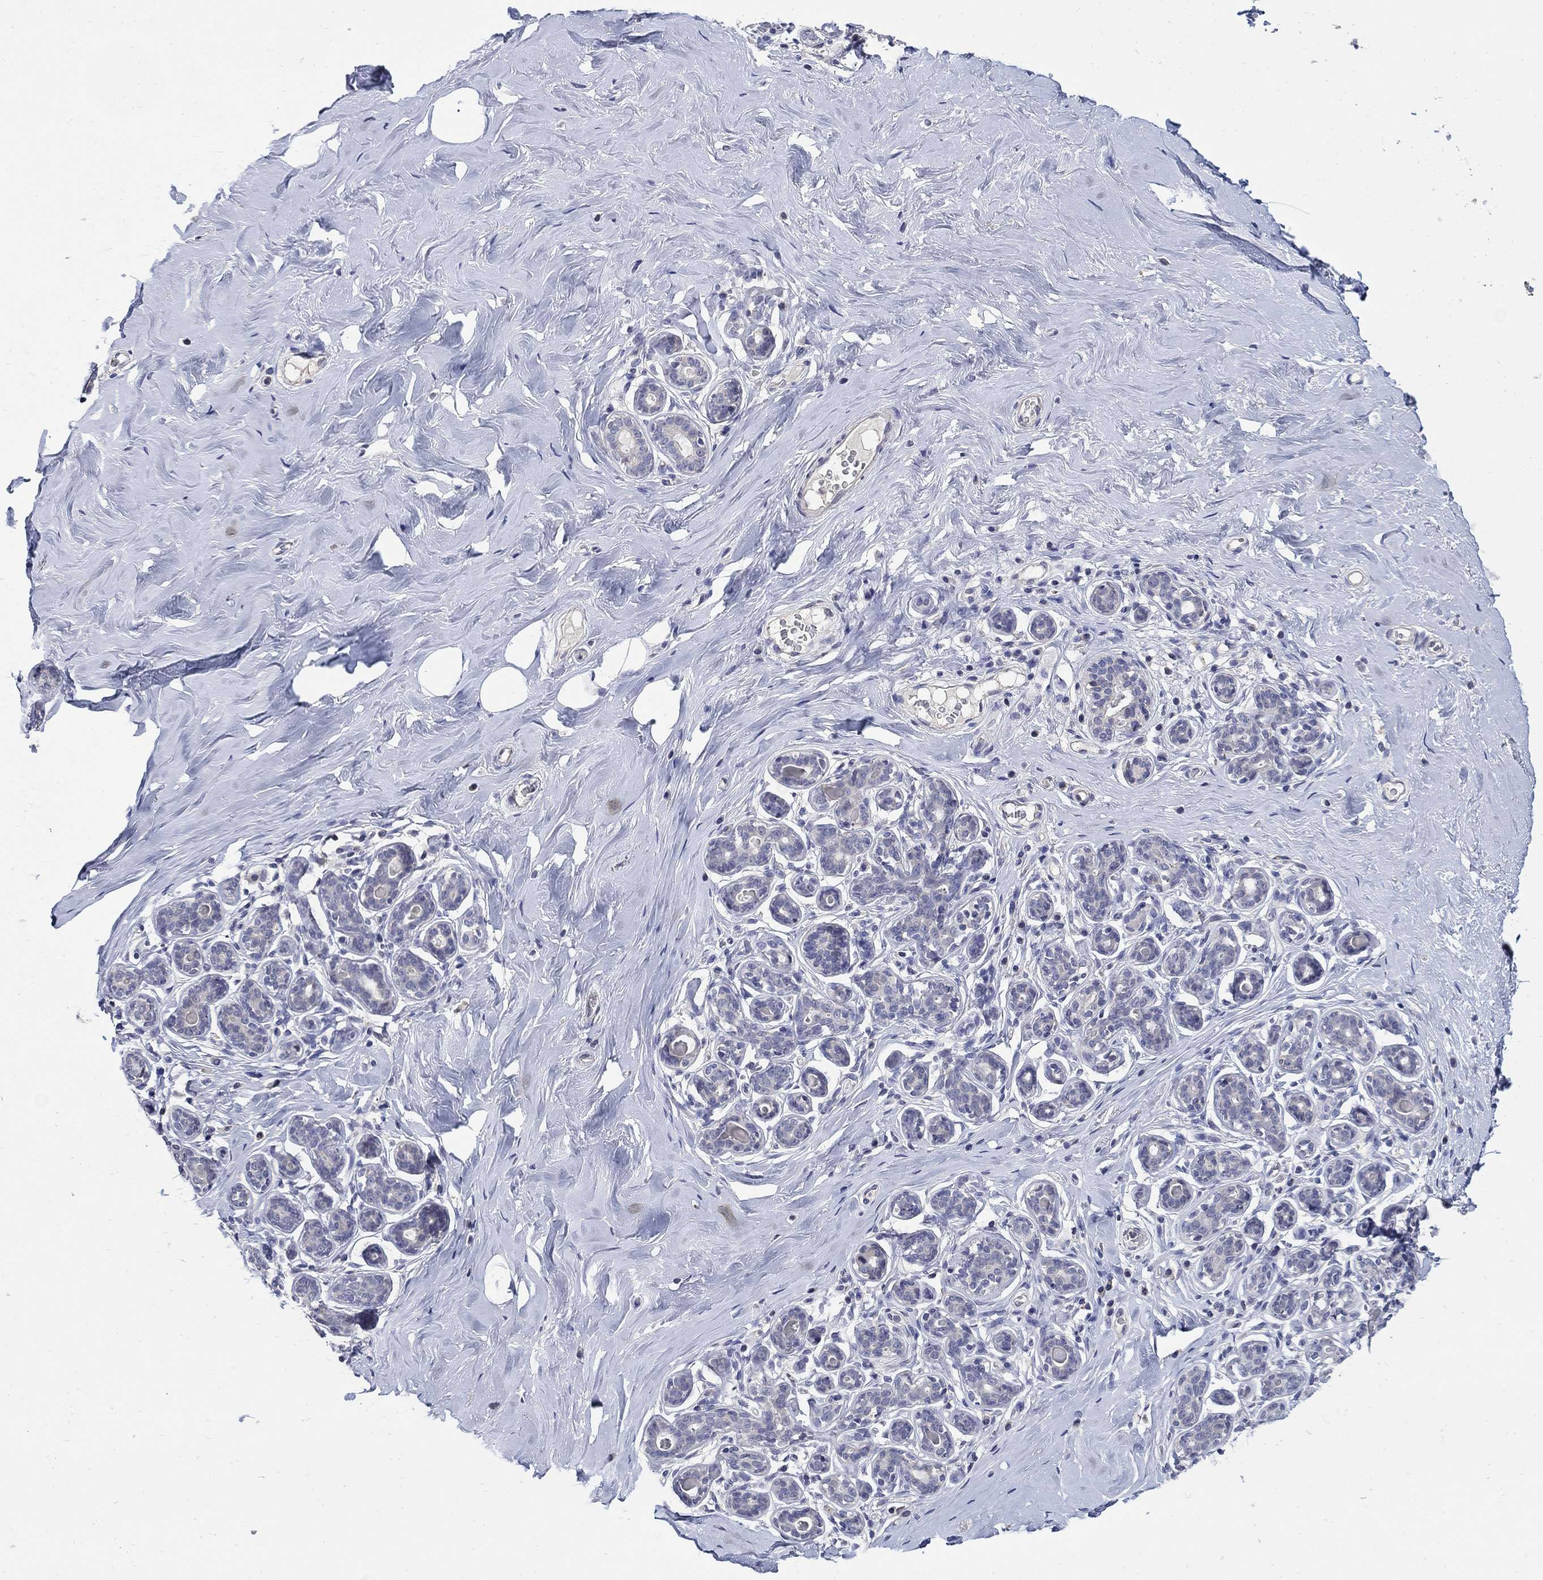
{"staining": {"intensity": "negative", "quantity": "none", "location": "none"}, "tissue": "breast", "cell_type": "Adipocytes", "image_type": "normal", "snomed": [{"axis": "morphology", "description": "Normal tissue, NOS"}, {"axis": "topography", "description": "Skin"}, {"axis": "topography", "description": "Breast"}], "caption": "Immunohistochemical staining of normal human breast demonstrates no significant staining in adipocytes.", "gene": "CETN1", "patient": {"sex": "female", "age": 43}}